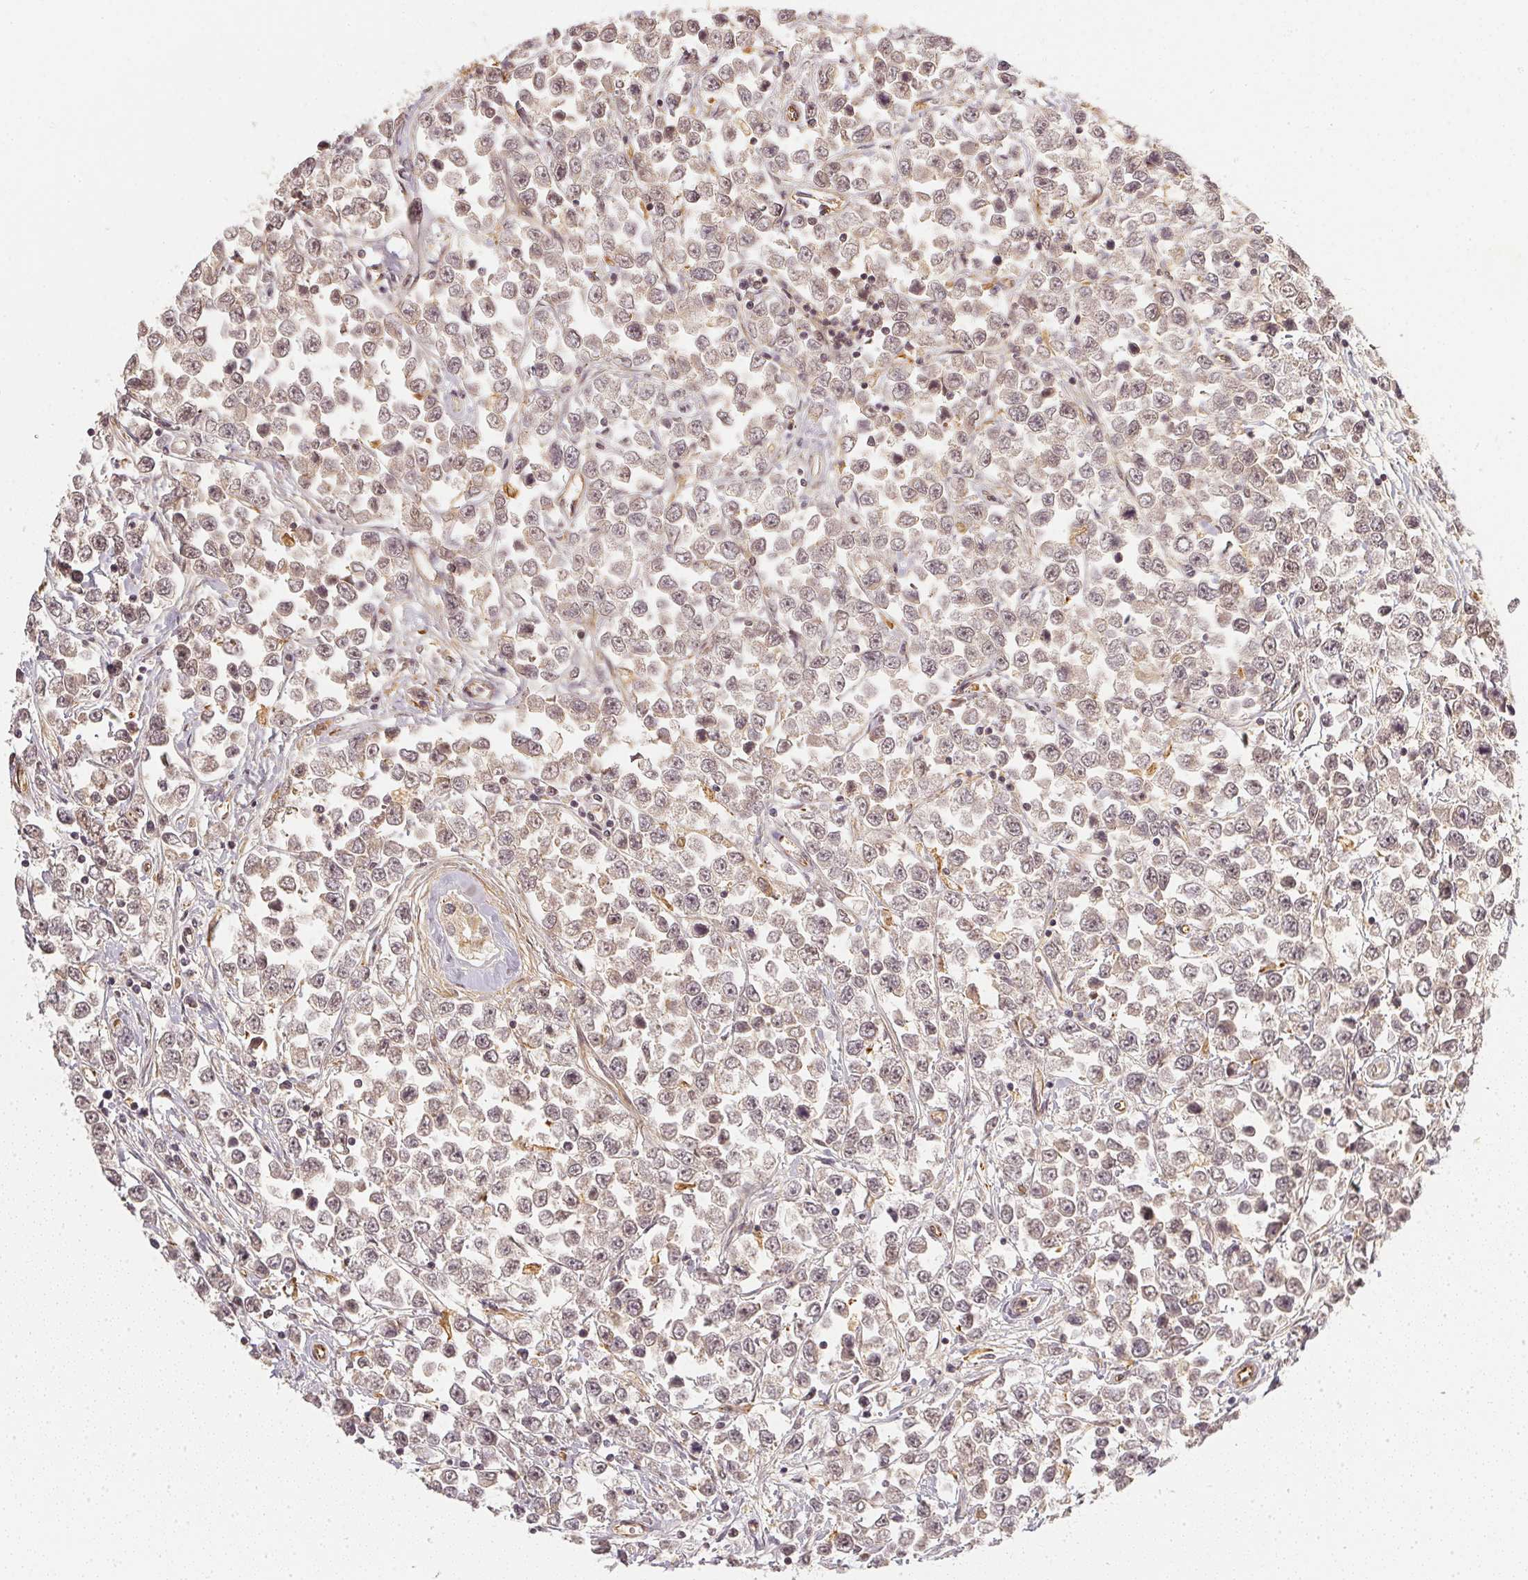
{"staining": {"intensity": "negative", "quantity": "none", "location": "none"}, "tissue": "testis cancer", "cell_type": "Tumor cells", "image_type": "cancer", "snomed": [{"axis": "morphology", "description": "Seminoma, NOS"}, {"axis": "topography", "description": "Testis"}], "caption": "The photomicrograph exhibits no staining of tumor cells in testis seminoma.", "gene": "SERPINE1", "patient": {"sex": "male", "age": 34}}